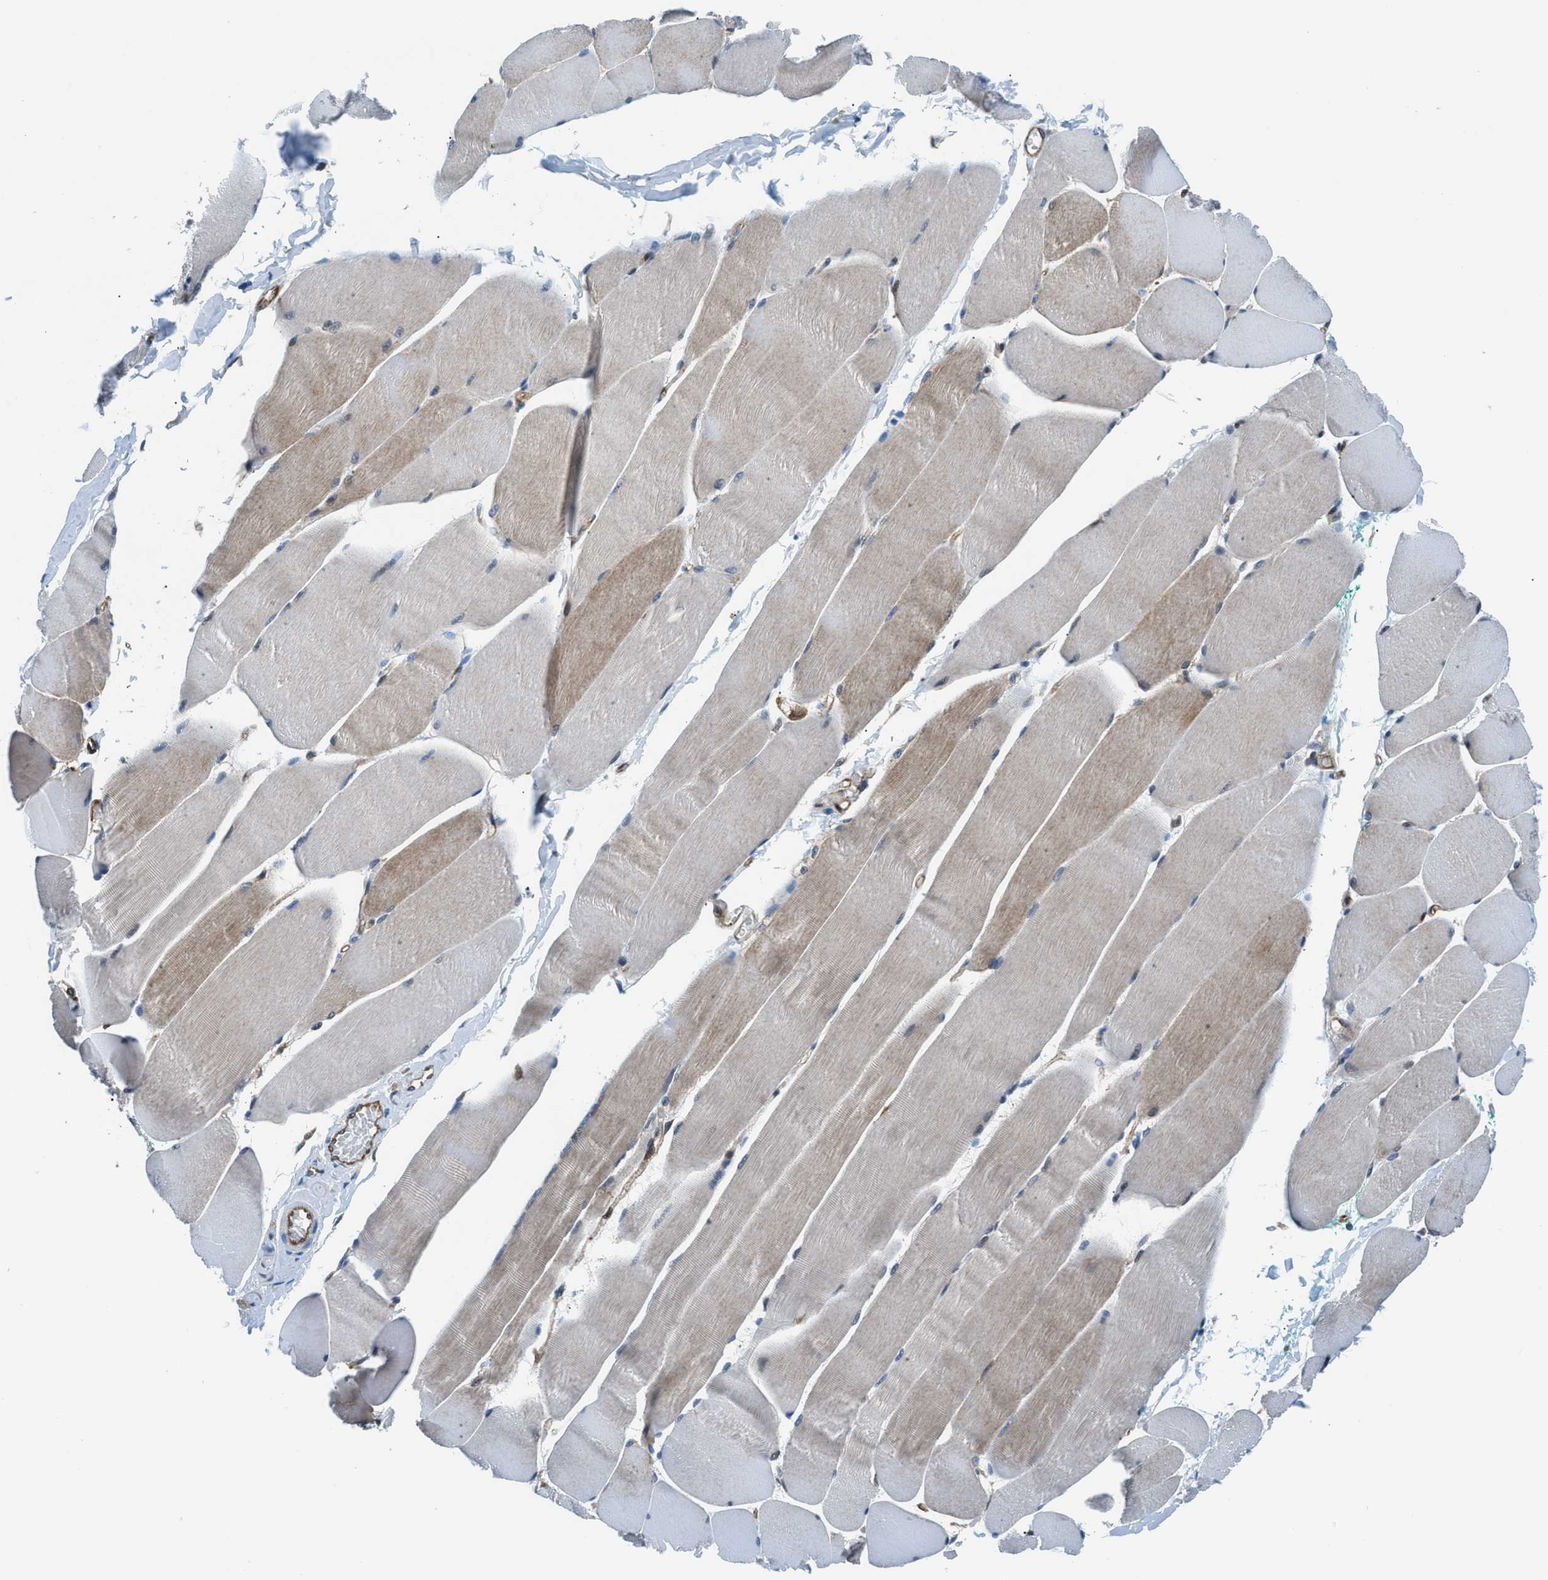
{"staining": {"intensity": "weak", "quantity": "25%-75%", "location": "cytoplasmic/membranous"}, "tissue": "skeletal muscle", "cell_type": "Myocytes", "image_type": "normal", "snomed": [{"axis": "morphology", "description": "Normal tissue, NOS"}, {"axis": "morphology", "description": "Squamous cell carcinoma, NOS"}, {"axis": "topography", "description": "Skeletal muscle"}], "caption": "The immunohistochemical stain labels weak cytoplasmic/membranous positivity in myocytes of benign skeletal muscle. The staining was performed using DAB (3,3'-diaminobenzidine), with brown indicating positive protein expression. Nuclei are stained blue with hematoxylin.", "gene": "YWHAE", "patient": {"sex": "male", "age": 51}}